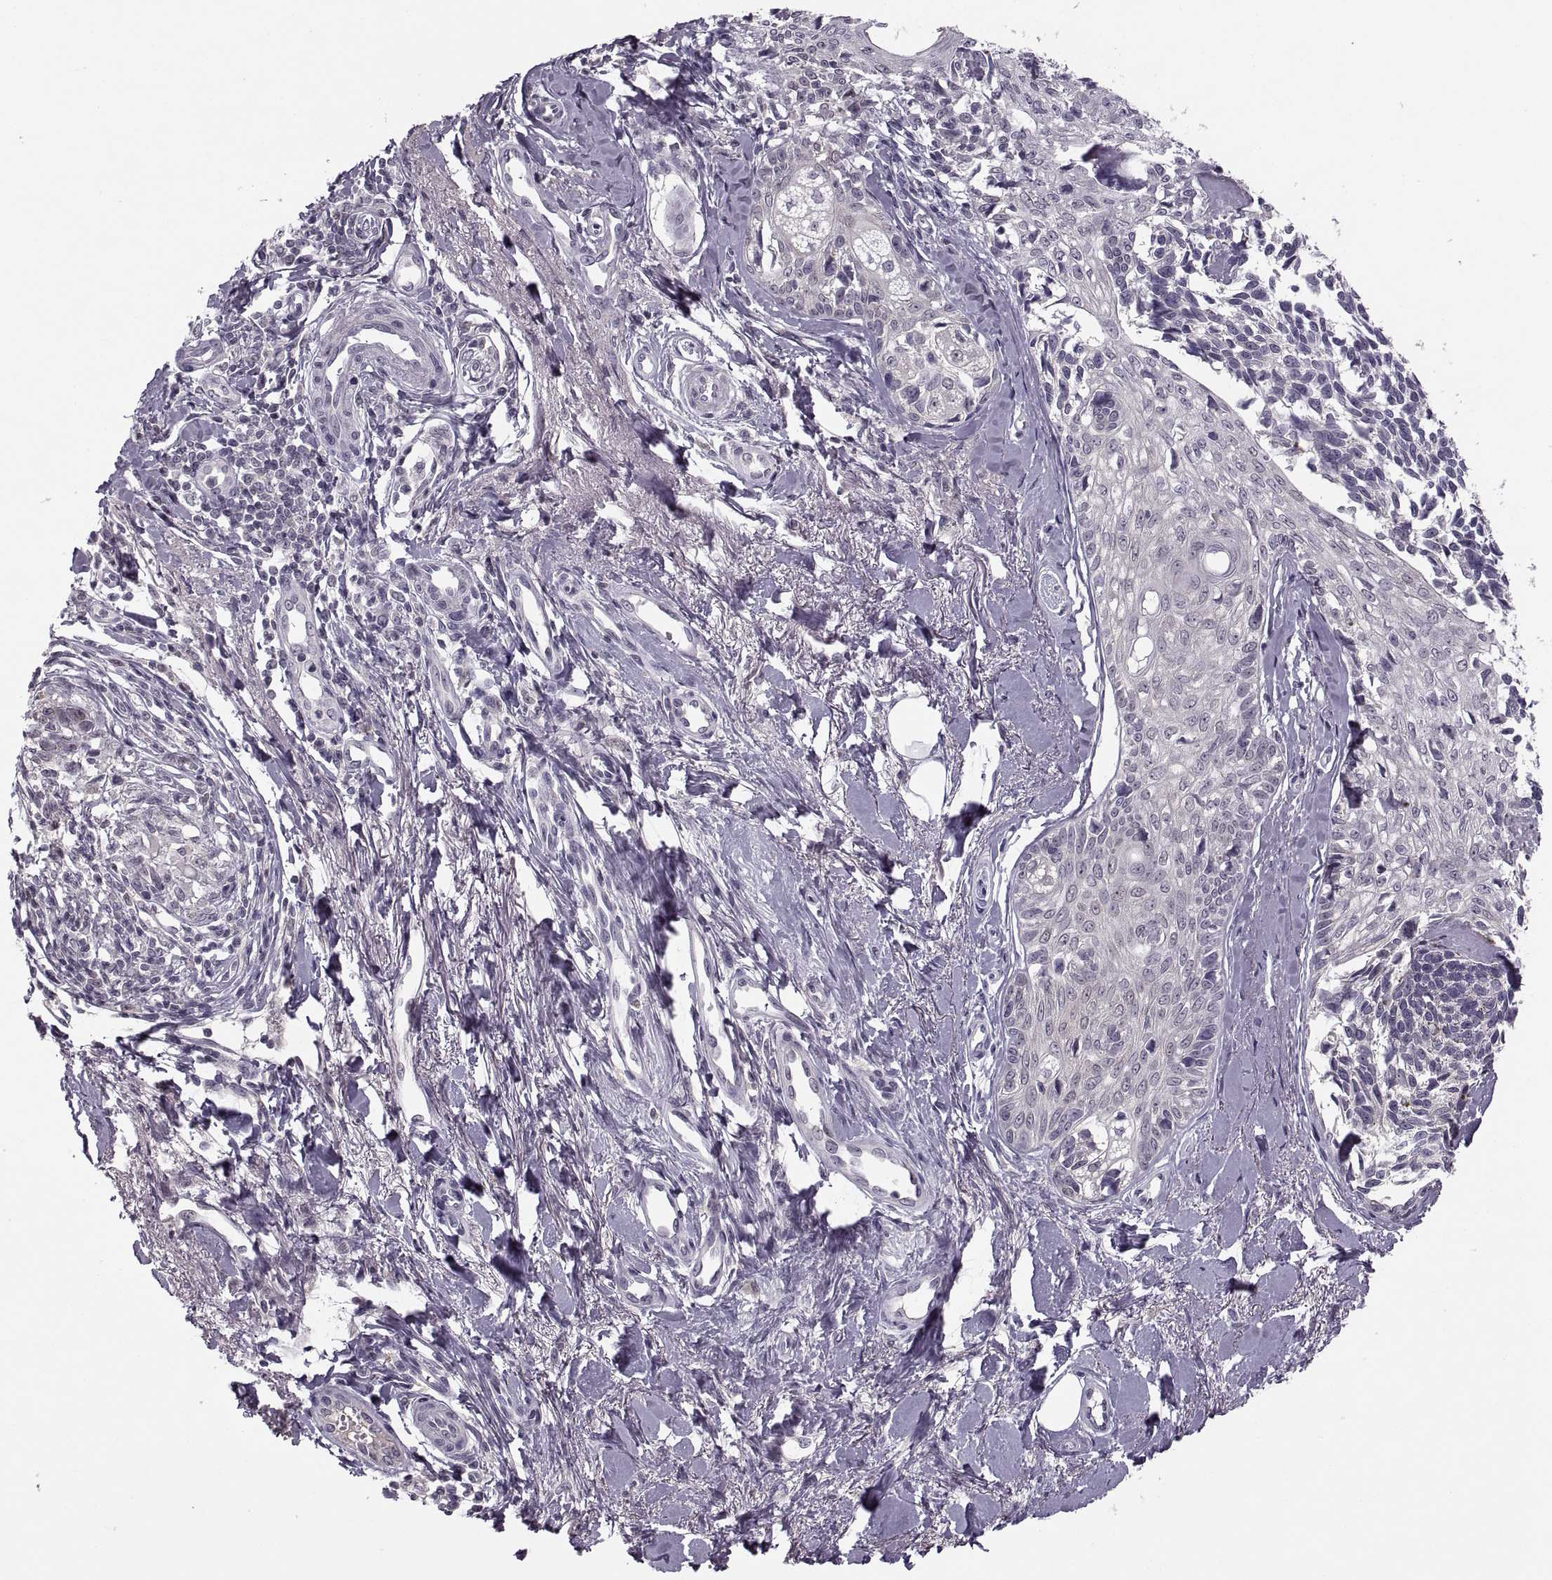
{"staining": {"intensity": "weak", "quantity": "<25%", "location": "nuclear"}, "tissue": "melanoma", "cell_type": "Tumor cells", "image_type": "cancer", "snomed": [{"axis": "morphology", "description": "Malignant melanoma, NOS"}, {"axis": "topography", "description": "Skin"}], "caption": "Tumor cells are negative for brown protein staining in melanoma. Brightfield microscopy of IHC stained with DAB (brown) and hematoxylin (blue), captured at high magnification.", "gene": "CACNA1F", "patient": {"sex": "female", "age": 86}}